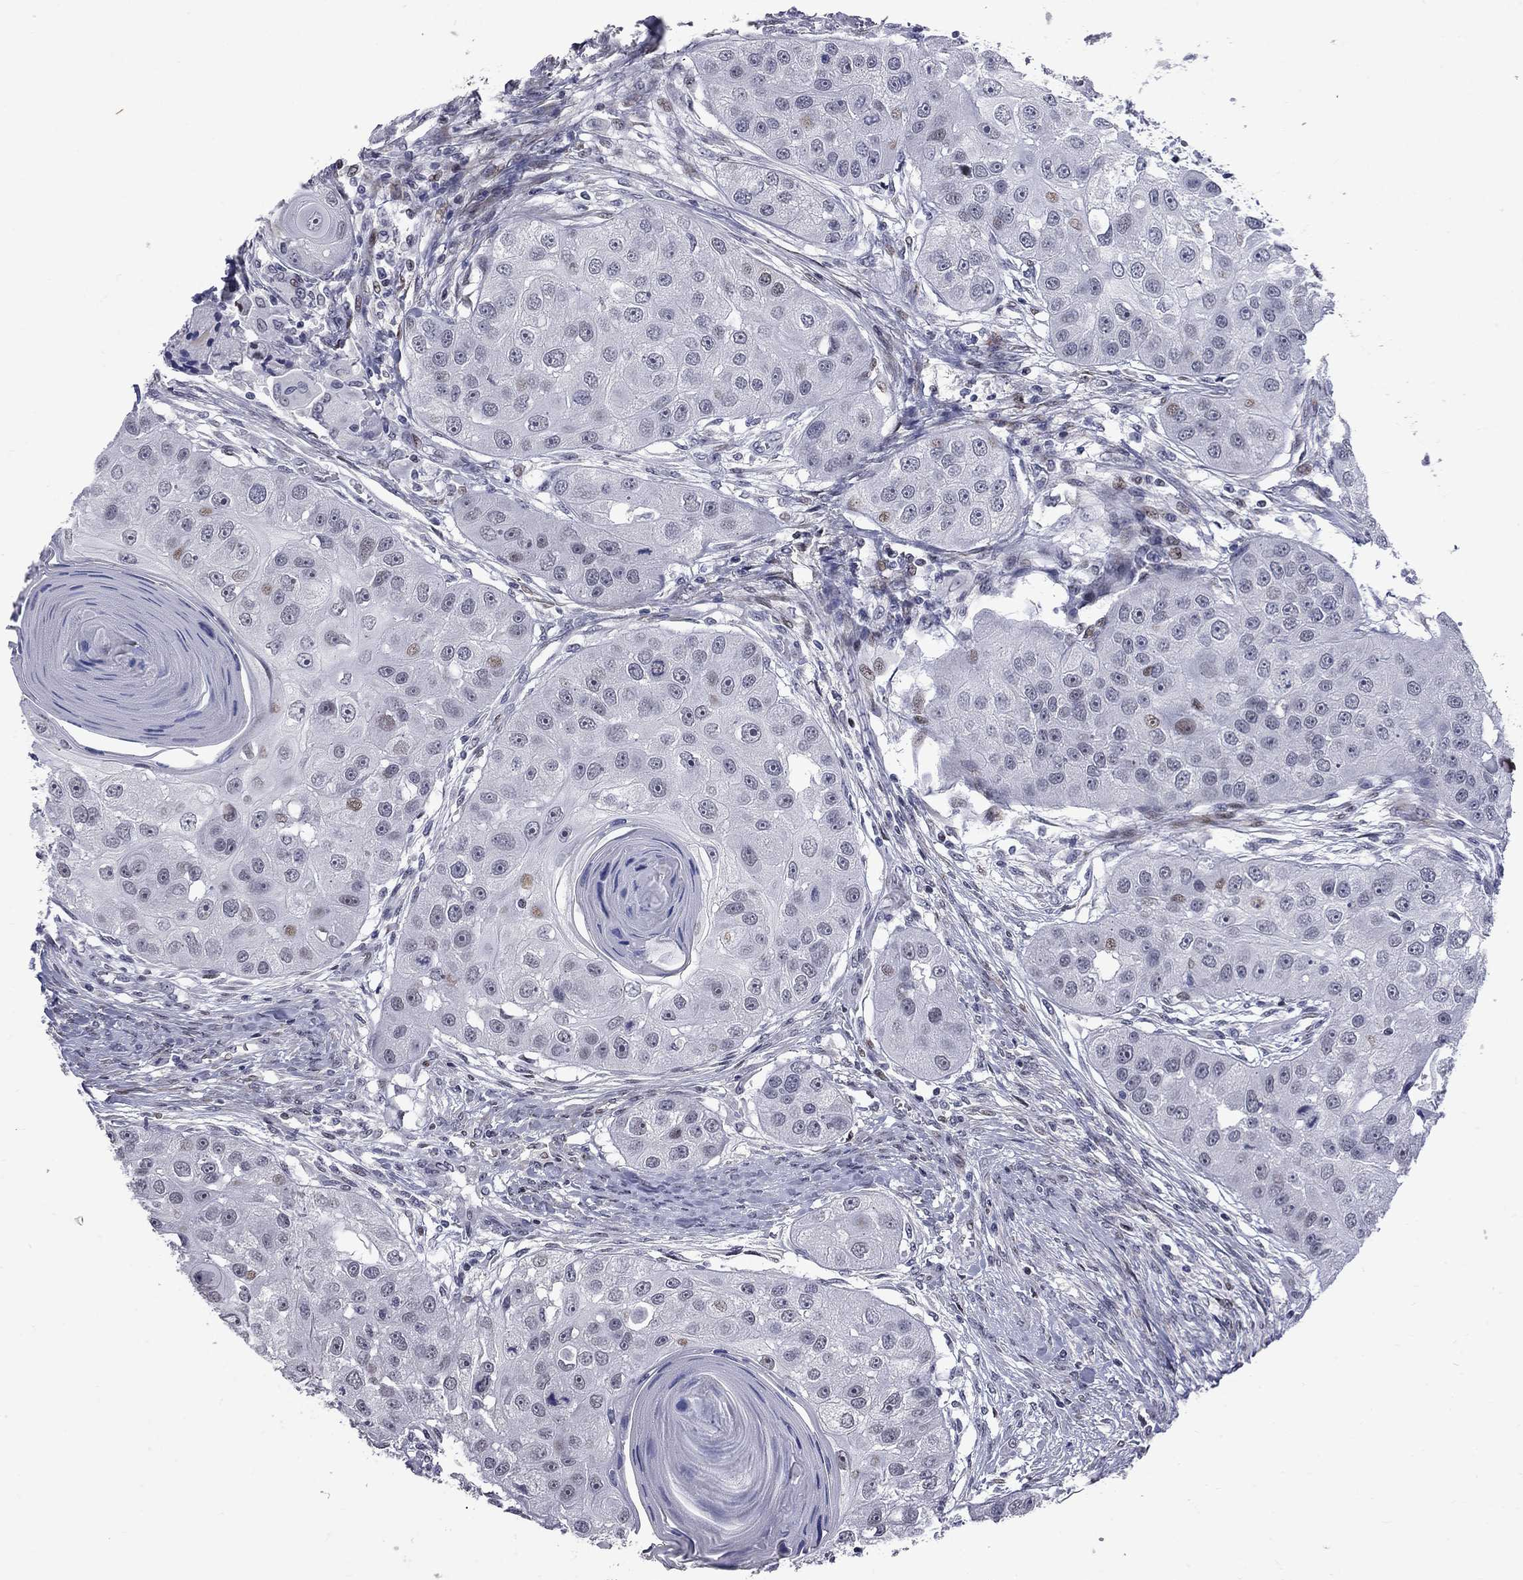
{"staining": {"intensity": "weak", "quantity": "<25%", "location": "nuclear"}, "tissue": "head and neck cancer", "cell_type": "Tumor cells", "image_type": "cancer", "snomed": [{"axis": "morphology", "description": "Normal tissue, NOS"}, {"axis": "morphology", "description": "Squamous cell carcinoma, NOS"}, {"axis": "topography", "description": "Skeletal muscle"}, {"axis": "topography", "description": "Head-Neck"}], "caption": "Head and neck cancer was stained to show a protein in brown. There is no significant staining in tumor cells.", "gene": "ZNF154", "patient": {"sex": "male", "age": 51}}